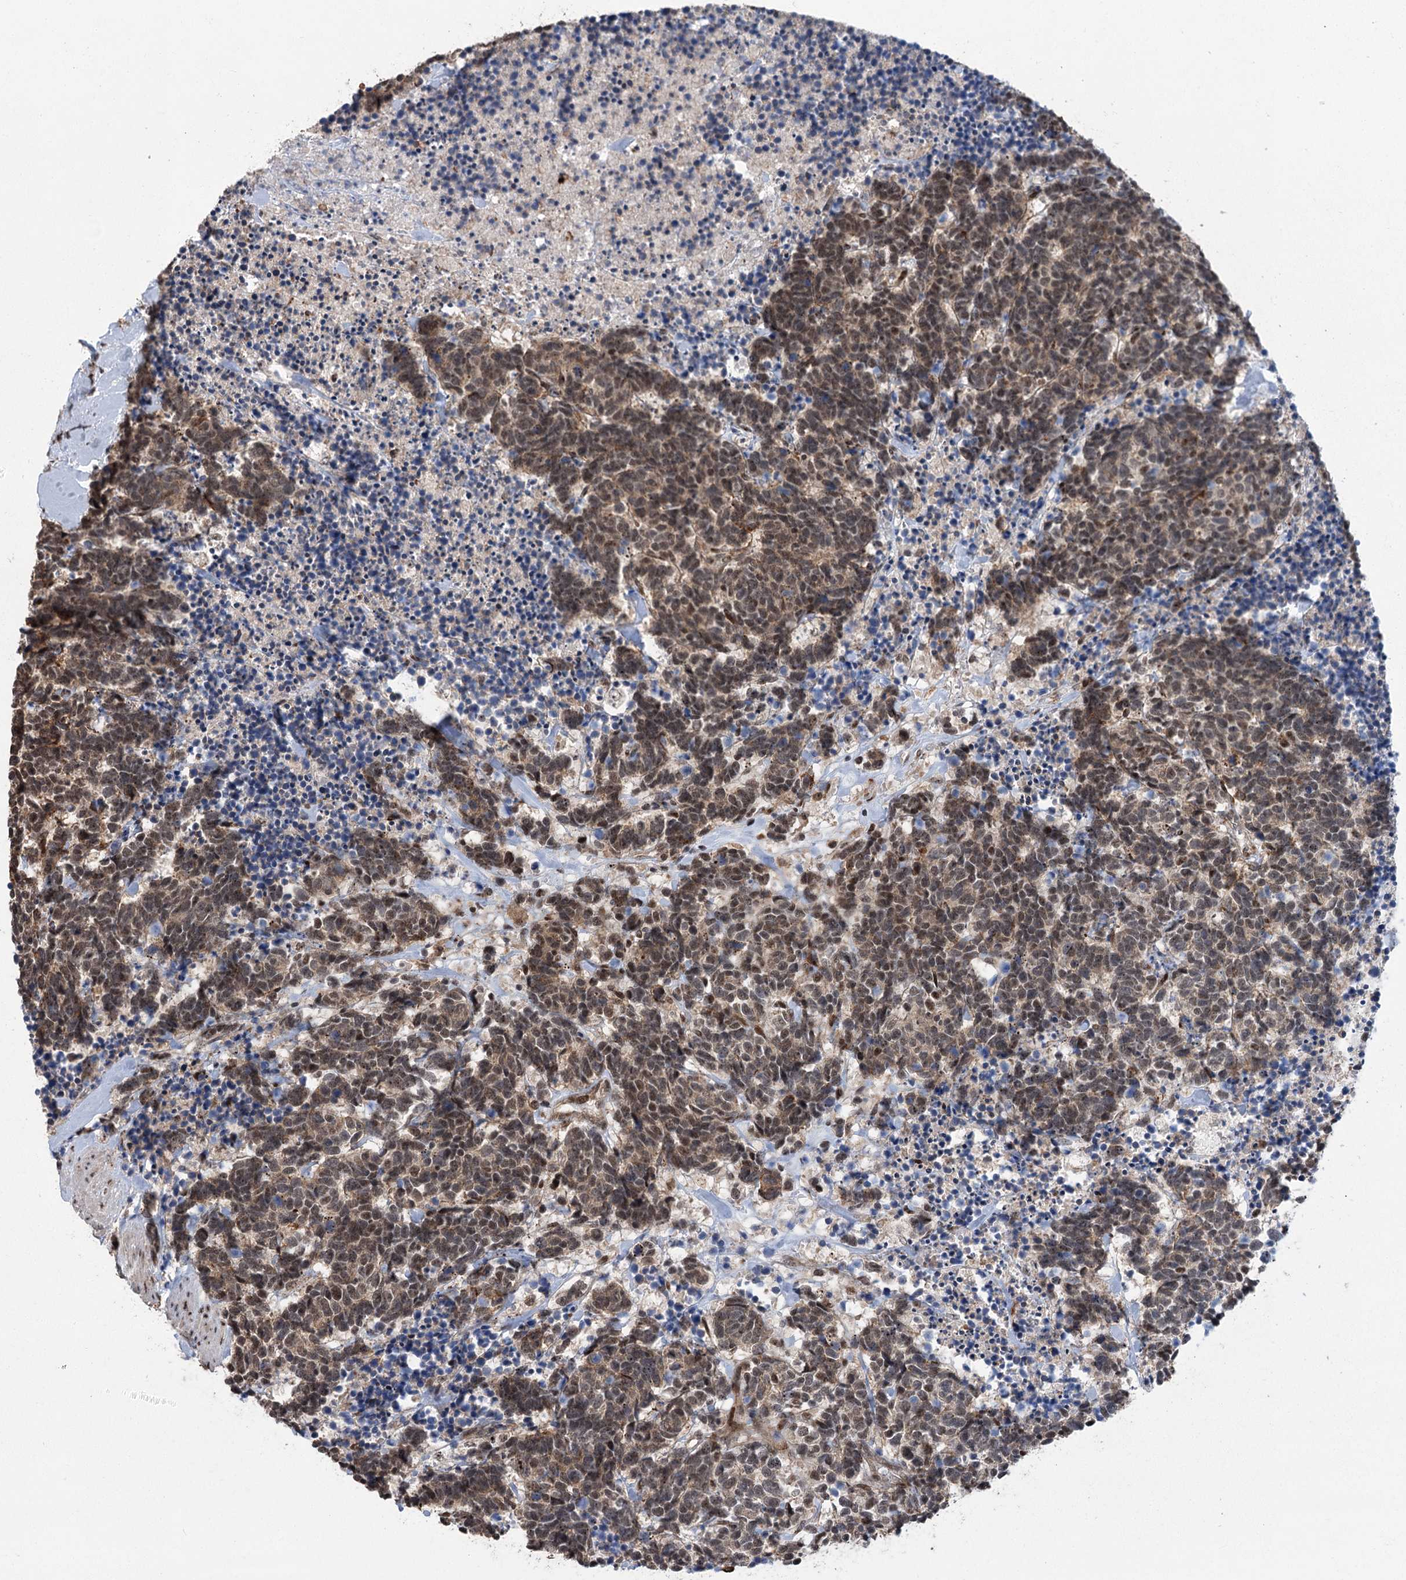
{"staining": {"intensity": "moderate", "quantity": "25%-75%", "location": "nuclear"}, "tissue": "carcinoid", "cell_type": "Tumor cells", "image_type": "cancer", "snomed": [{"axis": "morphology", "description": "Carcinoma, NOS"}, {"axis": "morphology", "description": "Carcinoid, malignant, NOS"}, {"axis": "topography", "description": "Urinary bladder"}], "caption": "Human carcinoid (malignant) stained for a protein (brown) exhibits moderate nuclear positive expression in about 25%-75% of tumor cells.", "gene": "PARM1", "patient": {"sex": "male", "age": 57}}